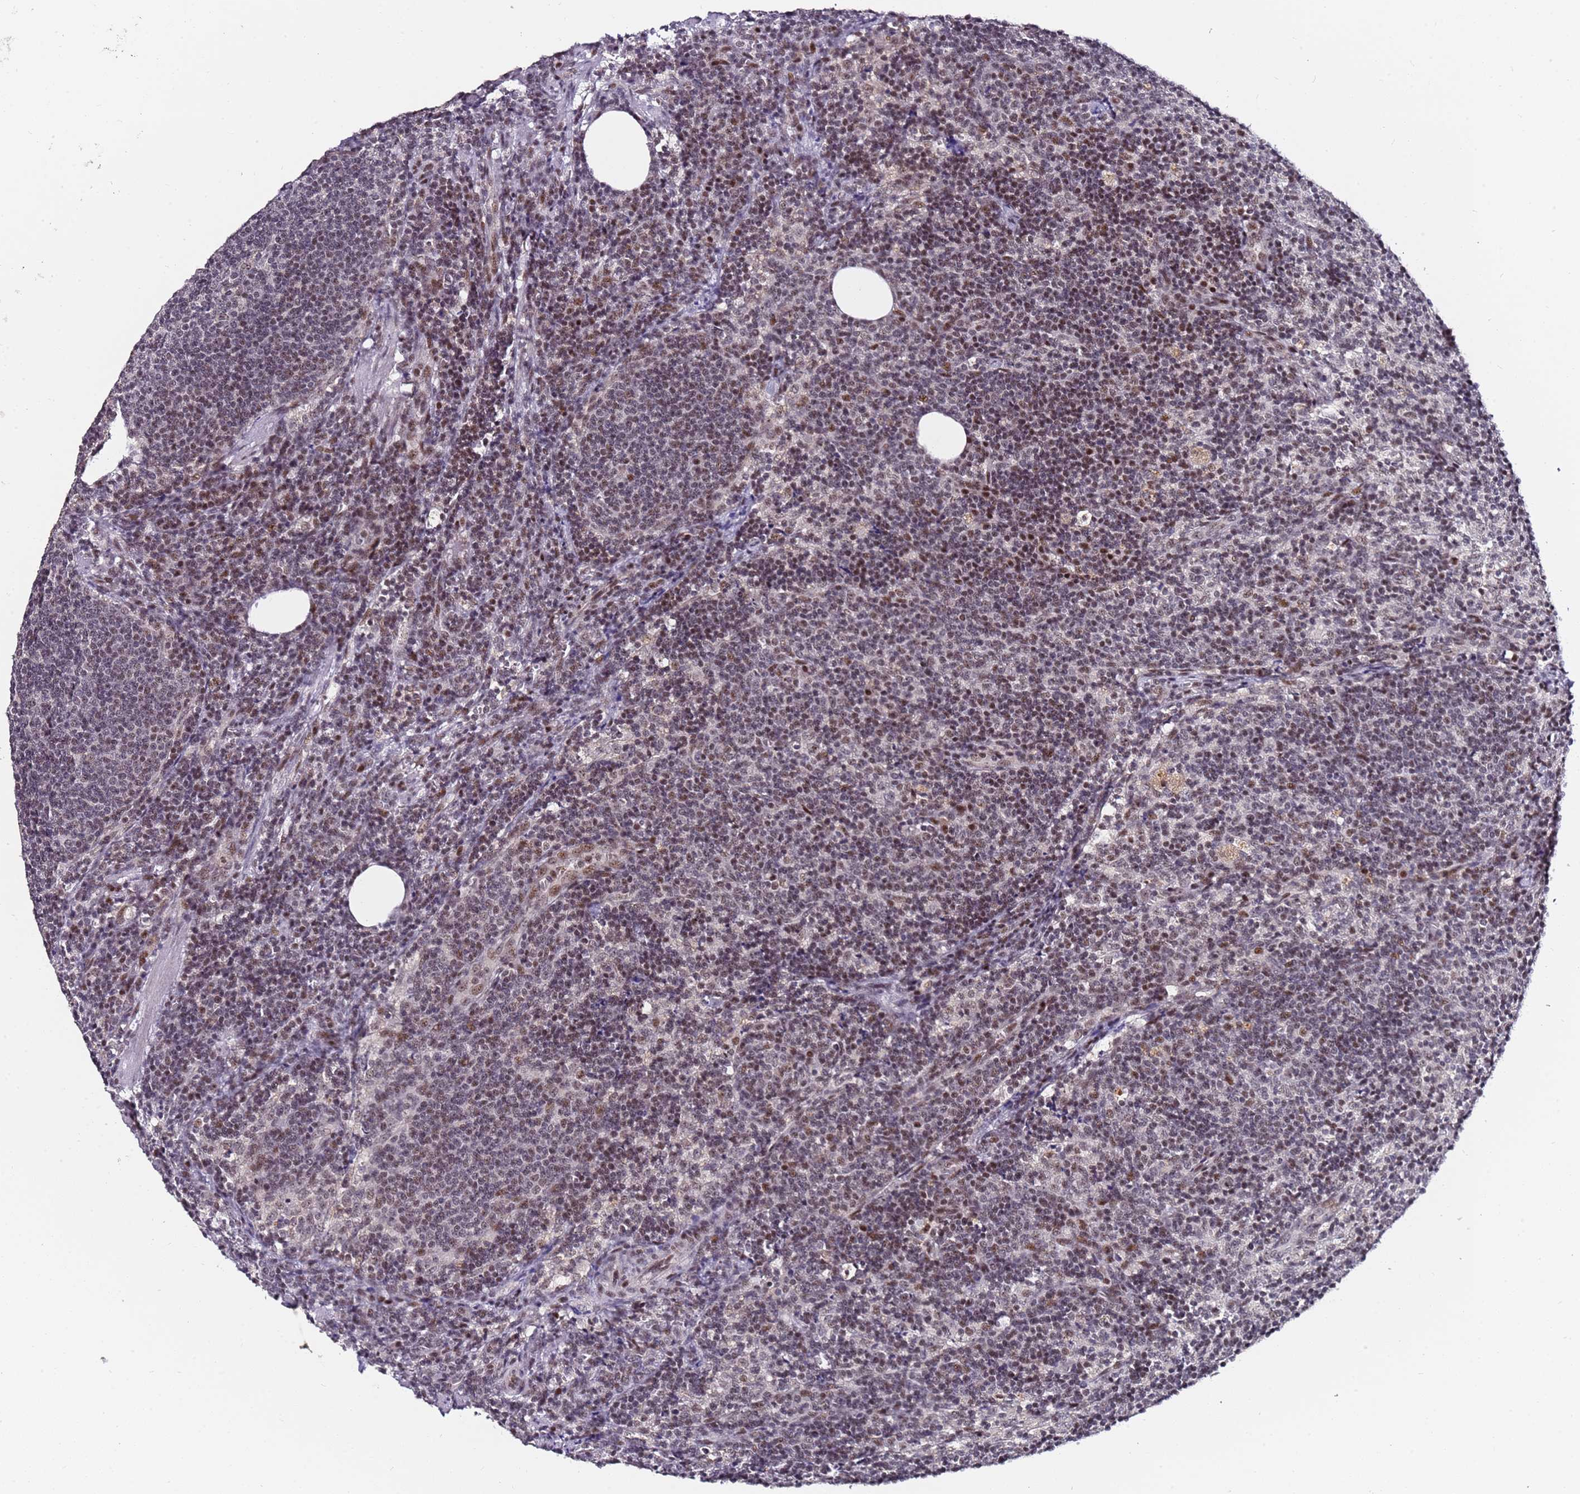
{"staining": {"intensity": "moderate", "quantity": "25%-75%", "location": "nuclear"}, "tissue": "lymph node", "cell_type": "Germinal center cells", "image_type": "normal", "snomed": [{"axis": "morphology", "description": "Normal tissue, NOS"}, {"axis": "topography", "description": "Lymph node"}], "caption": "Protein expression analysis of benign human lymph node reveals moderate nuclear expression in about 25%-75% of germinal center cells.", "gene": "FCF1", "patient": {"sex": "female", "age": 30}}